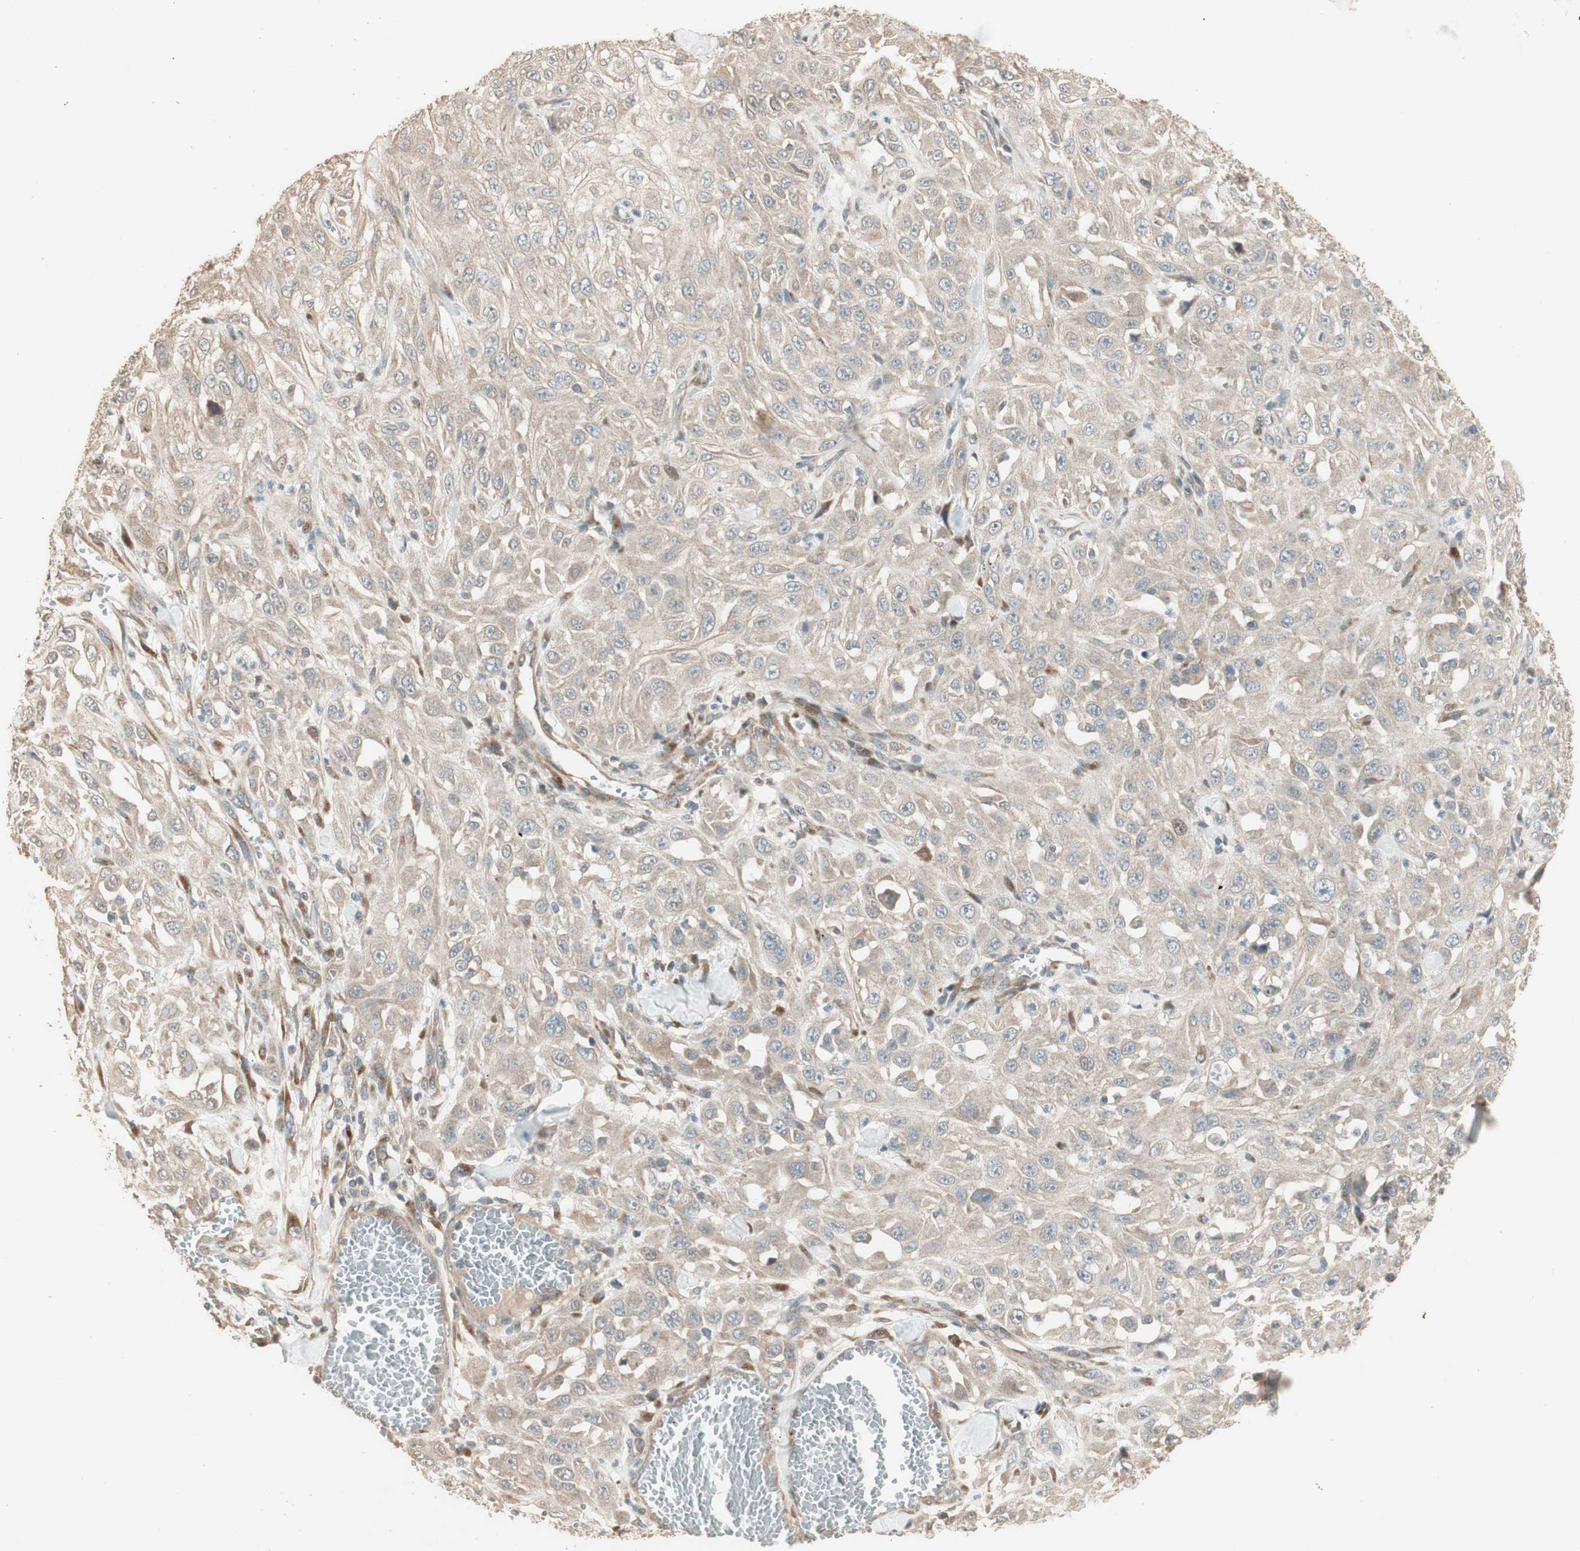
{"staining": {"intensity": "weak", "quantity": ">75%", "location": "cytoplasmic/membranous"}, "tissue": "skin cancer", "cell_type": "Tumor cells", "image_type": "cancer", "snomed": [{"axis": "morphology", "description": "Squamous cell carcinoma, NOS"}, {"axis": "morphology", "description": "Squamous cell carcinoma, metastatic, NOS"}, {"axis": "topography", "description": "Skin"}, {"axis": "topography", "description": "Lymph node"}], "caption": "Tumor cells display weak cytoplasmic/membranous positivity in about >75% of cells in skin cancer. (Stains: DAB (3,3'-diaminobenzidine) in brown, nuclei in blue, Microscopy: brightfield microscopy at high magnification).", "gene": "RARRES1", "patient": {"sex": "male", "age": 75}}